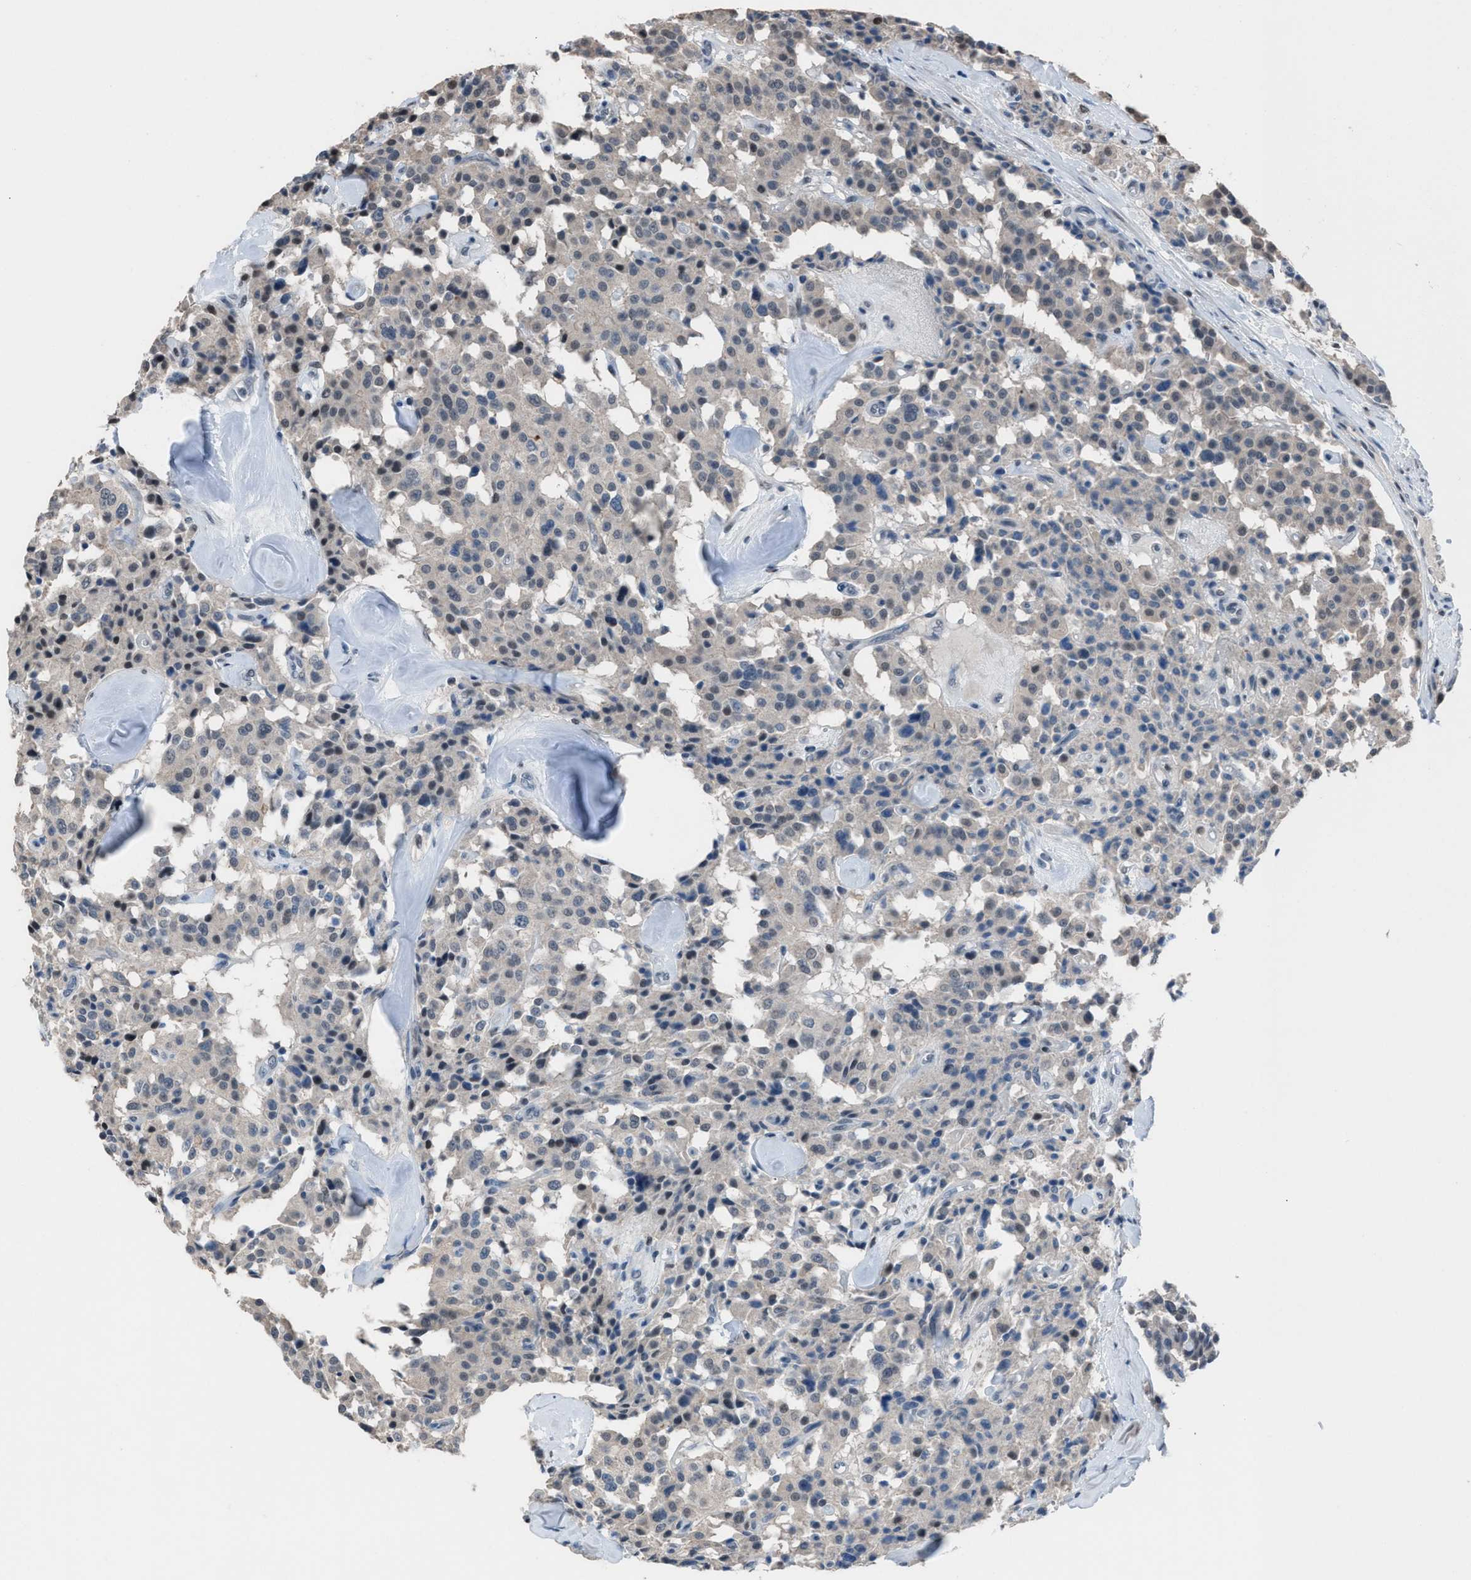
{"staining": {"intensity": "weak", "quantity": "<25%", "location": "nuclear"}, "tissue": "carcinoid", "cell_type": "Tumor cells", "image_type": "cancer", "snomed": [{"axis": "morphology", "description": "Carcinoid, malignant, NOS"}, {"axis": "topography", "description": "Lung"}], "caption": "Immunohistochemical staining of human carcinoid displays no significant expression in tumor cells.", "gene": "ZNF276", "patient": {"sex": "male", "age": 30}}